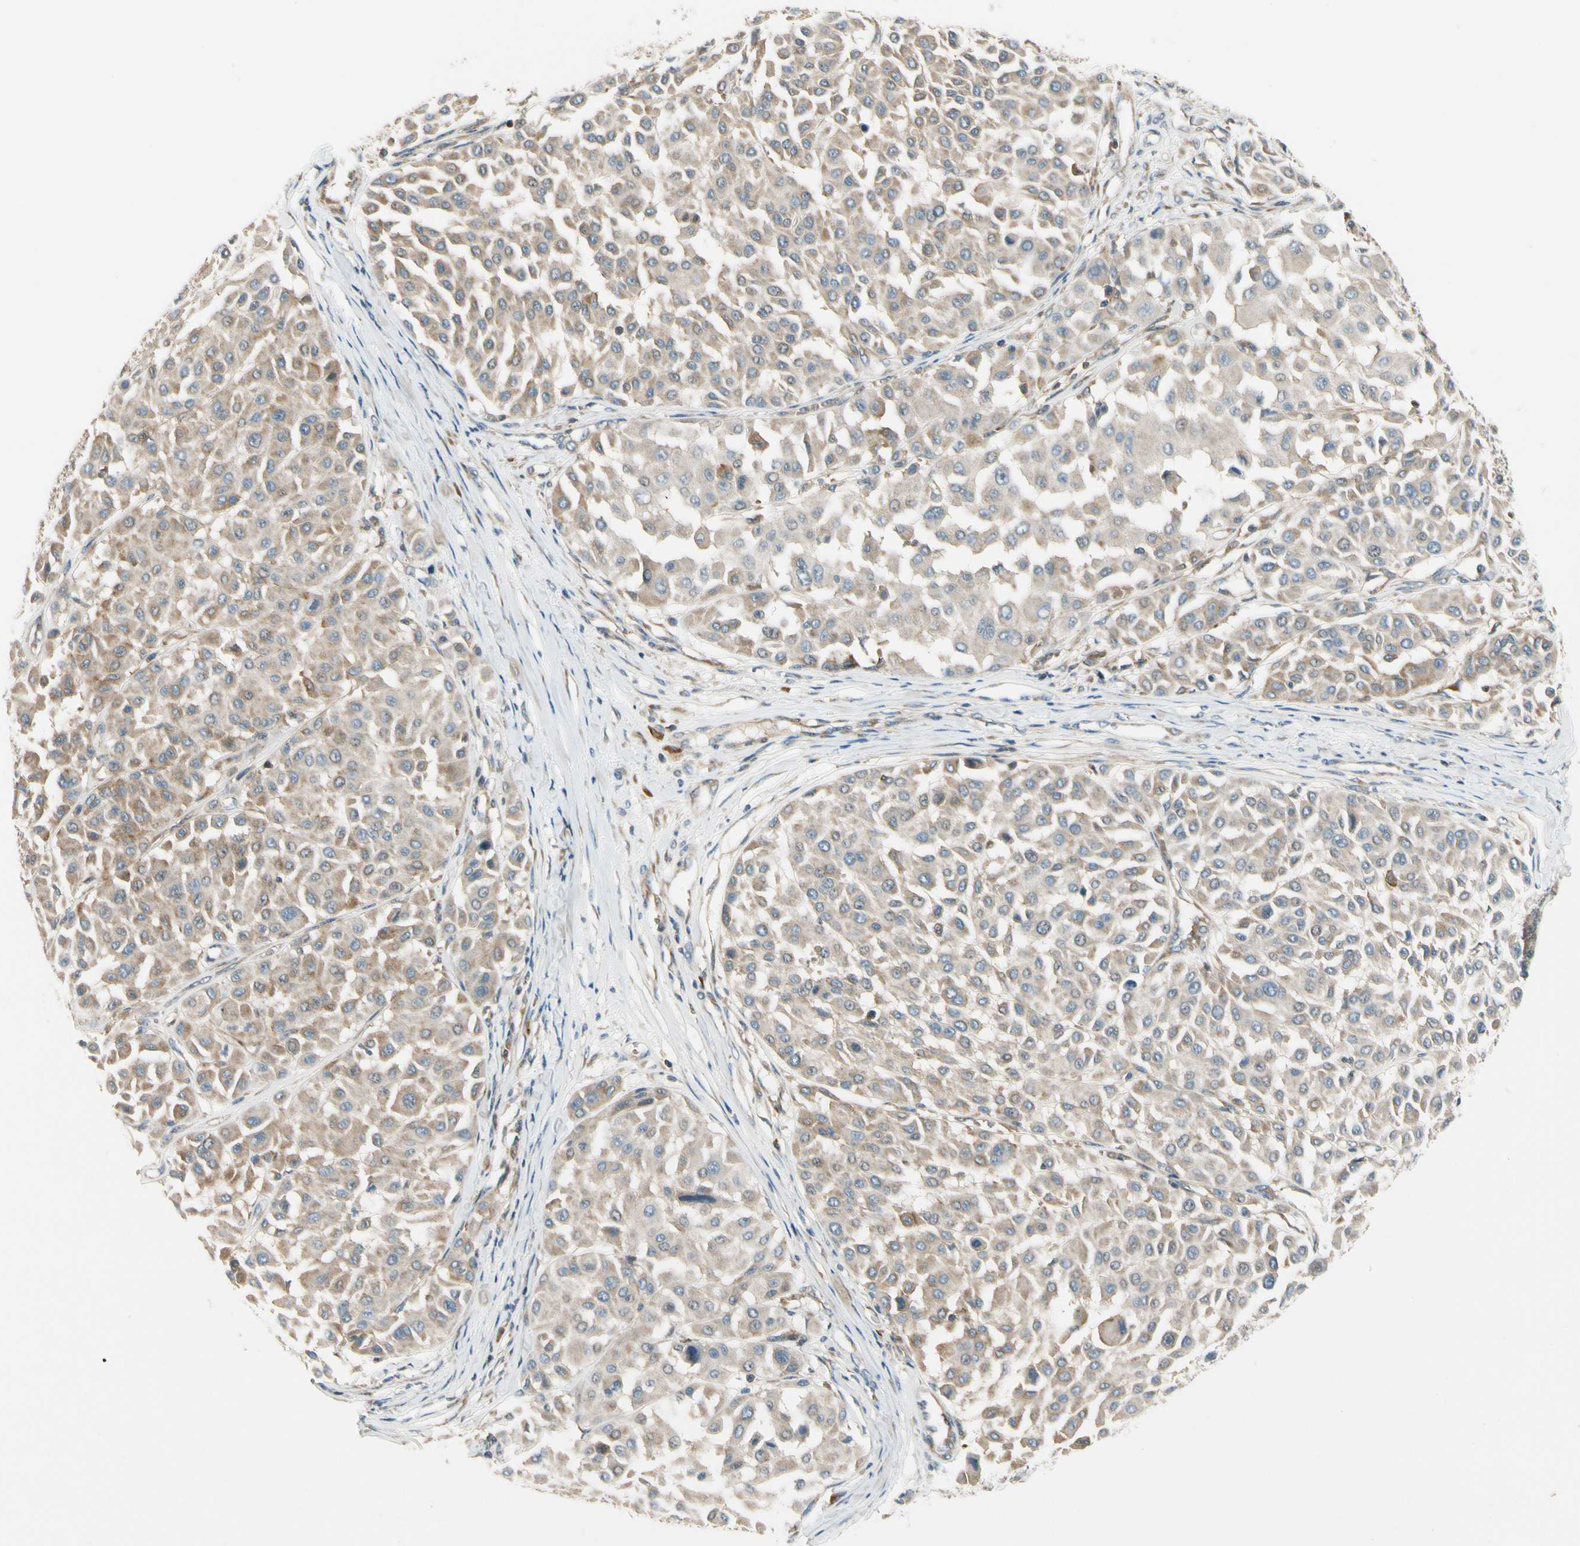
{"staining": {"intensity": "weak", "quantity": "25%-75%", "location": "cytoplasmic/membranous"}, "tissue": "melanoma", "cell_type": "Tumor cells", "image_type": "cancer", "snomed": [{"axis": "morphology", "description": "Malignant melanoma, Metastatic site"}, {"axis": "topography", "description": "Soft tissue"}], "caption": "The photomicrograph demonstrates a brown stain indicating the presence of a protein in the cytoplasmic/membranous of tumor cells in malignant melanoma (metastatic site). (Brightfield microscopy of DAB IHC at high magnification).", "gene": "MST1R", "patient": {"sex": "male", "age": 41}}